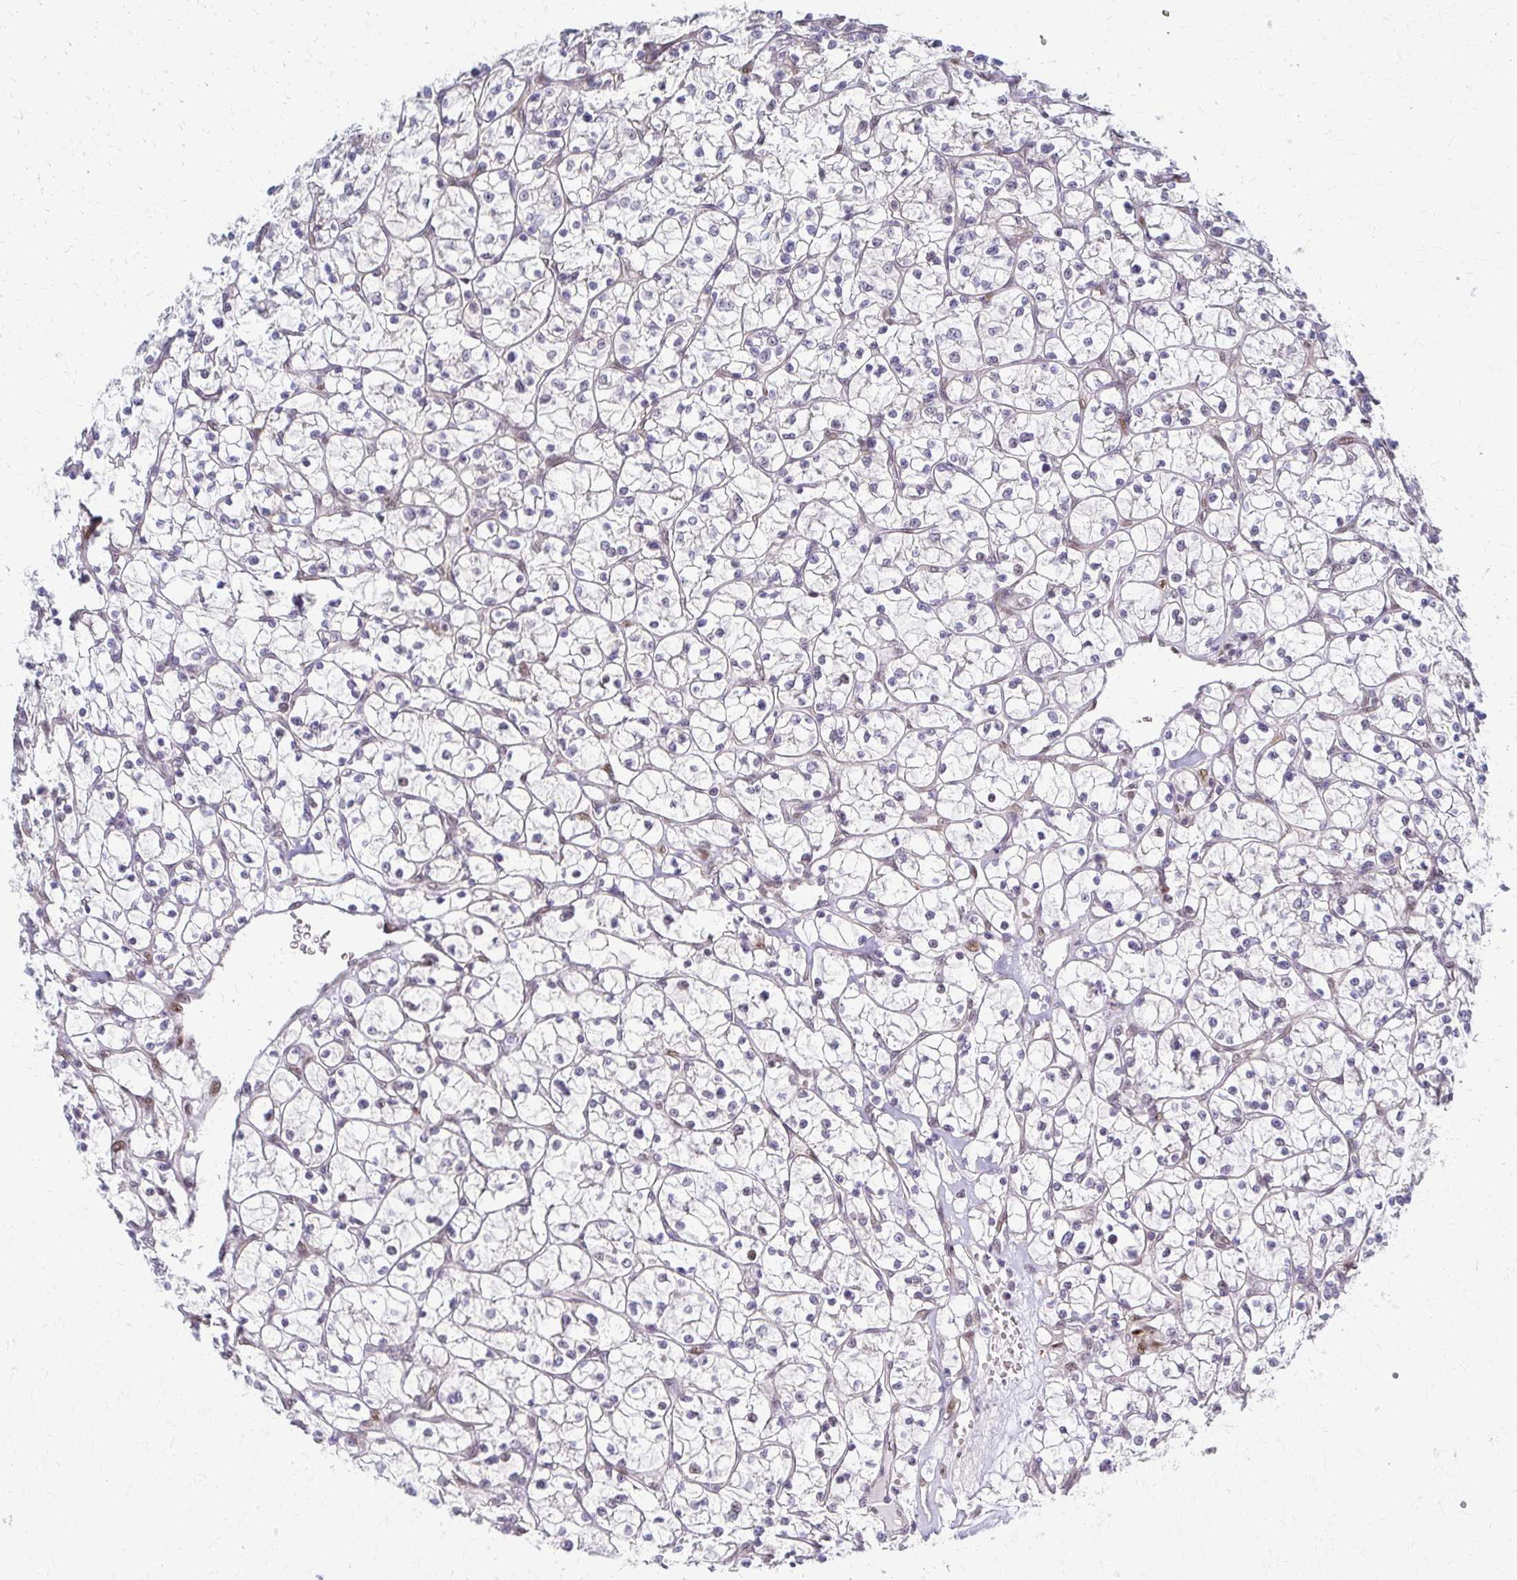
{"staining": {"intensity": "negative", "quantity": "none", "location": "none"}, "tissue": "renal cancer", "cell_type": "Tumor cells", "image_type": "cancer", "snomed": [{"axis": "morphology", "description": "Adenocarcinoma, NOS"}, {"axis": "topography", "description": "Kidney"}], "caption": "The micrograph reveals no significant expression in tumor cells of renal adenocarcinoma. (Immunohistochemistry, brightfield microscopy, high magnification).", "gene": "PSMD7", "patient": {"sex": "female", "age": 64}}